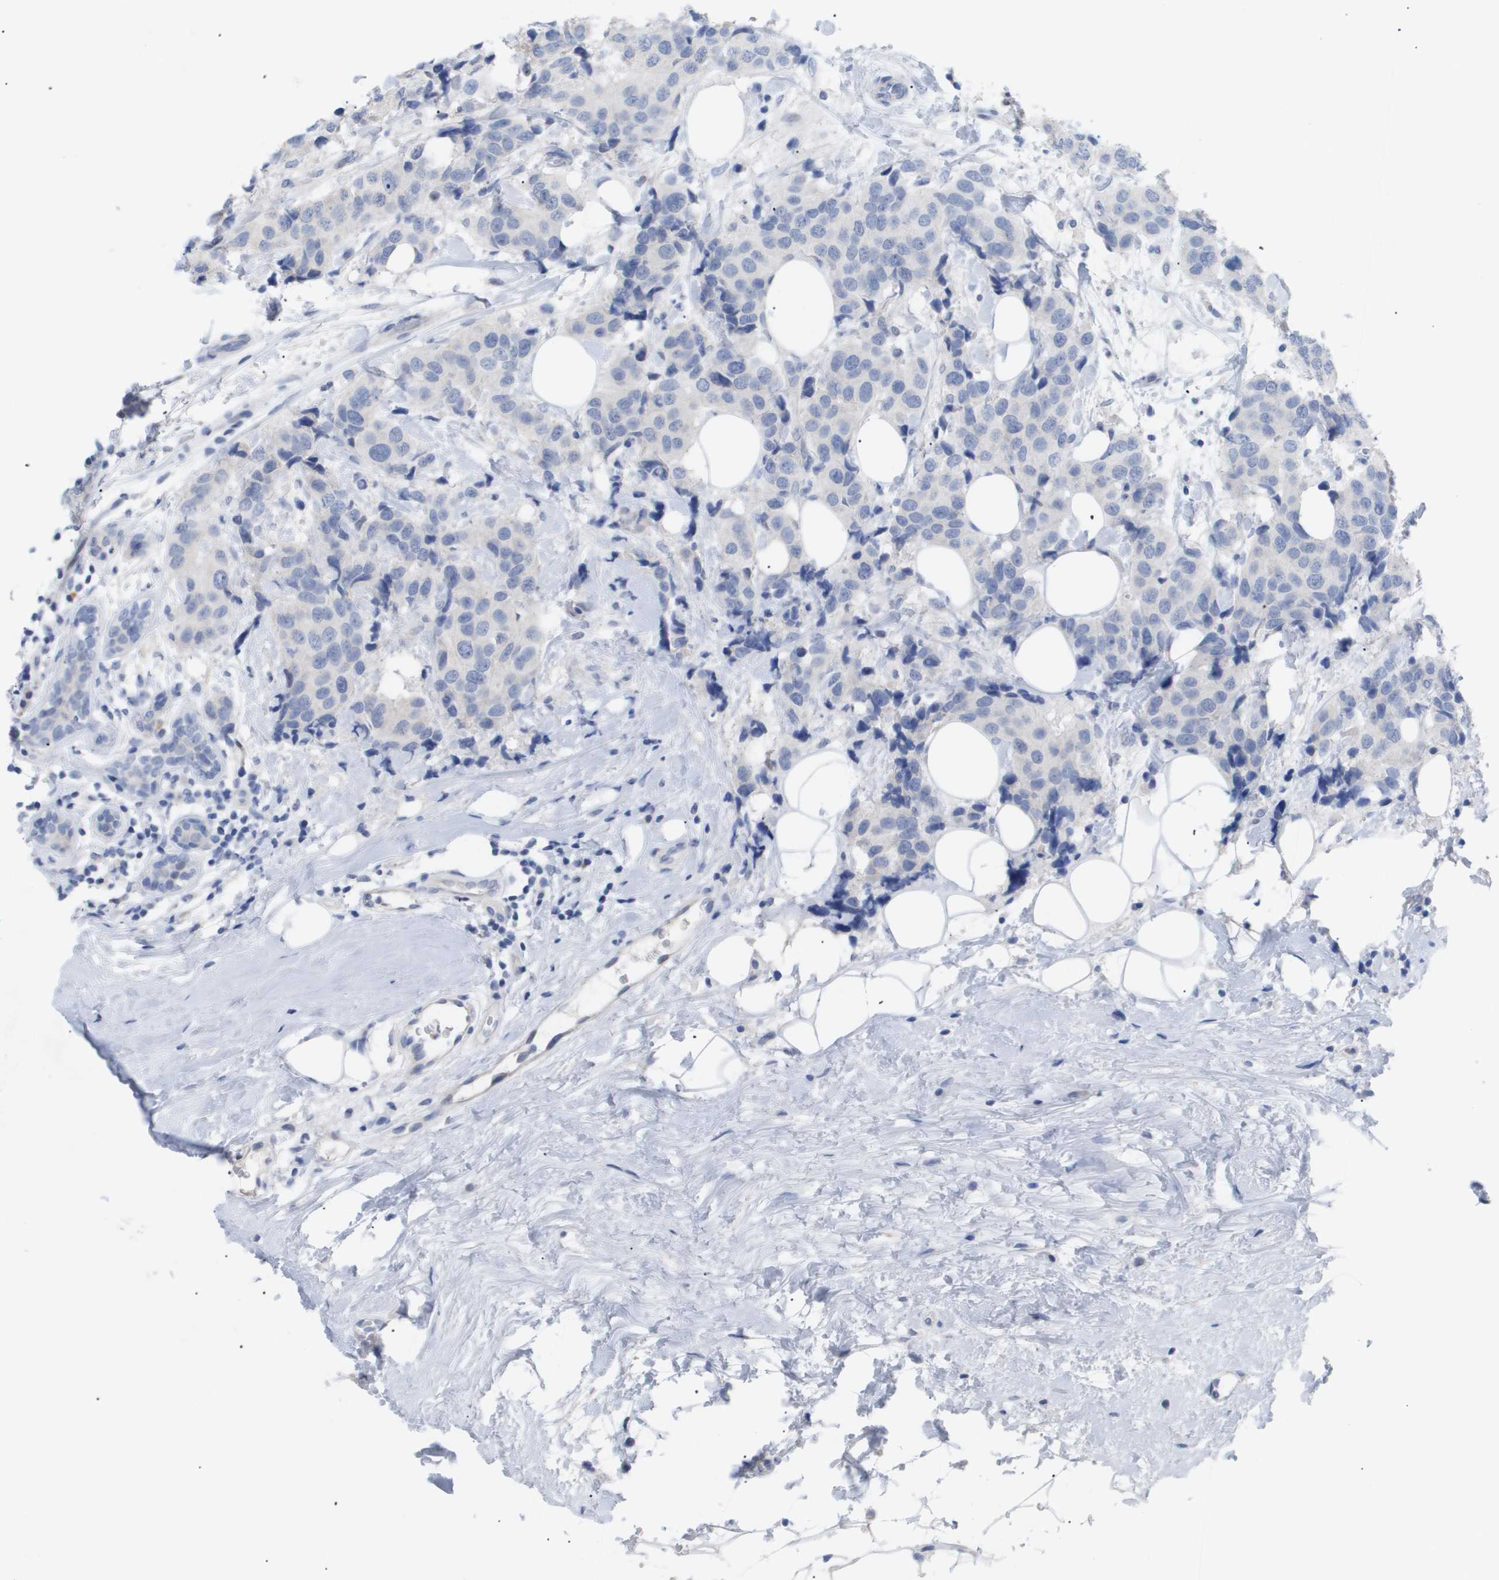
{"staining": {"intensity": "negative", "quantity": "none", "location": "none"}, "tissue": "breast cancer", "cell_type": "Tumor cells", "image_type": "cancer", "snomed": [{"axis": "morphology", "description": "Normal tissue, NOS"}, {"axis": "morphology", "description": "Duct carcinoma"}, {"axis": "topography", "description": "Breast"}], "caption": "Tumor cells are negative for brown protein staining in breast cancer.", "gene": "CAV3", "patient": {"sex": "female", "age": 39}}